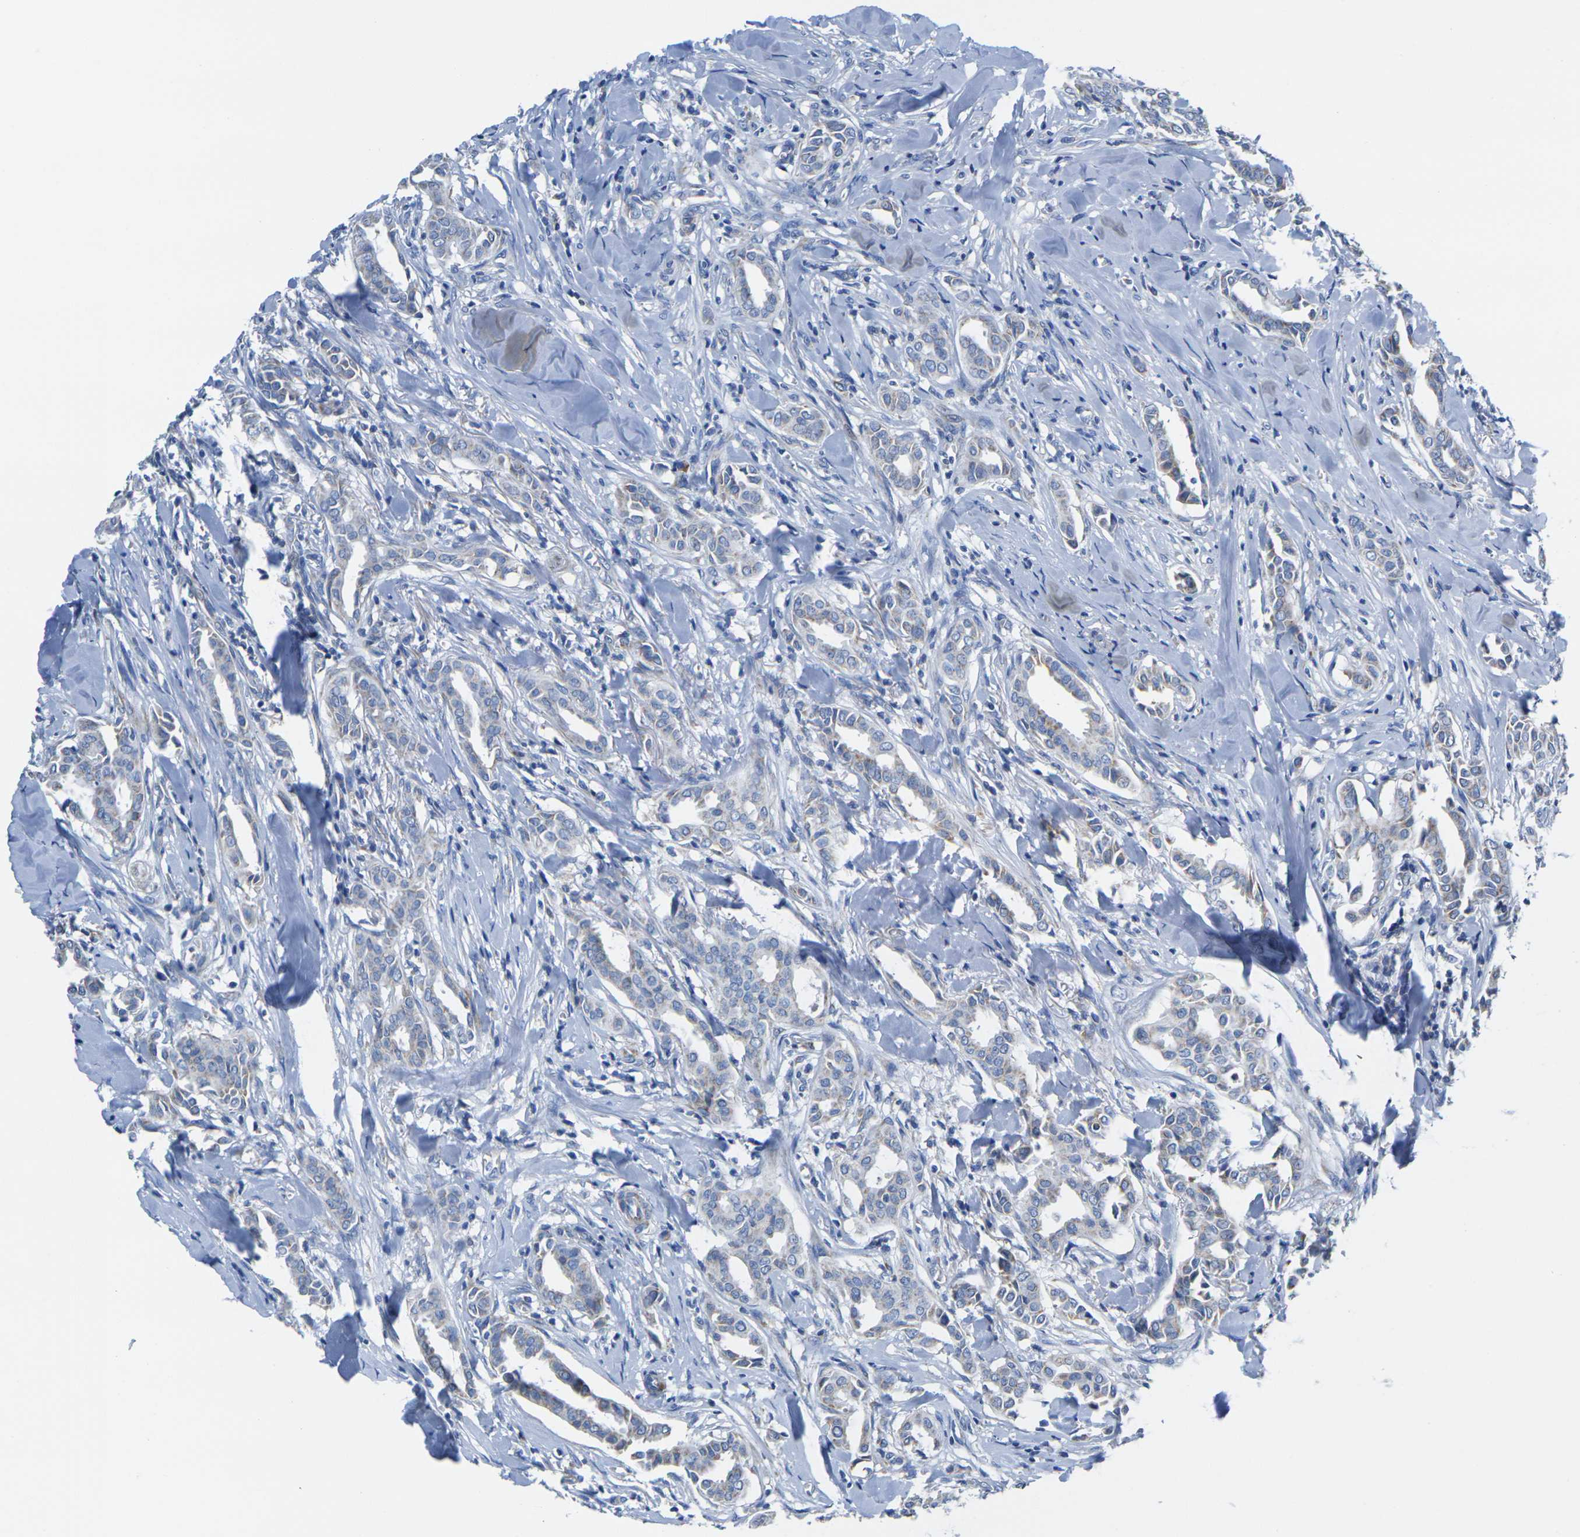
{"staining": {"intensity": "weak", "quantity": "<25%", "location": "cytoplasmic/membranous"}, "tissue": "head and neck cancer", "cell_type": "Tumor cells", "image_type": "cancer", "snomed": [{"axis": "morphology", "description": "Adenocarcinoma, NOS"}, {"axis": "topography", "description": "Salivary gland"}, {"axis": "topography", "description": "Head-Neck"}], "caption": "Immunohistochemical staining of human head and neck cancer shows no significant staining in tumor cells.", "gene": "TMEM204", "patient": {"sex": "female", "age": 59}}